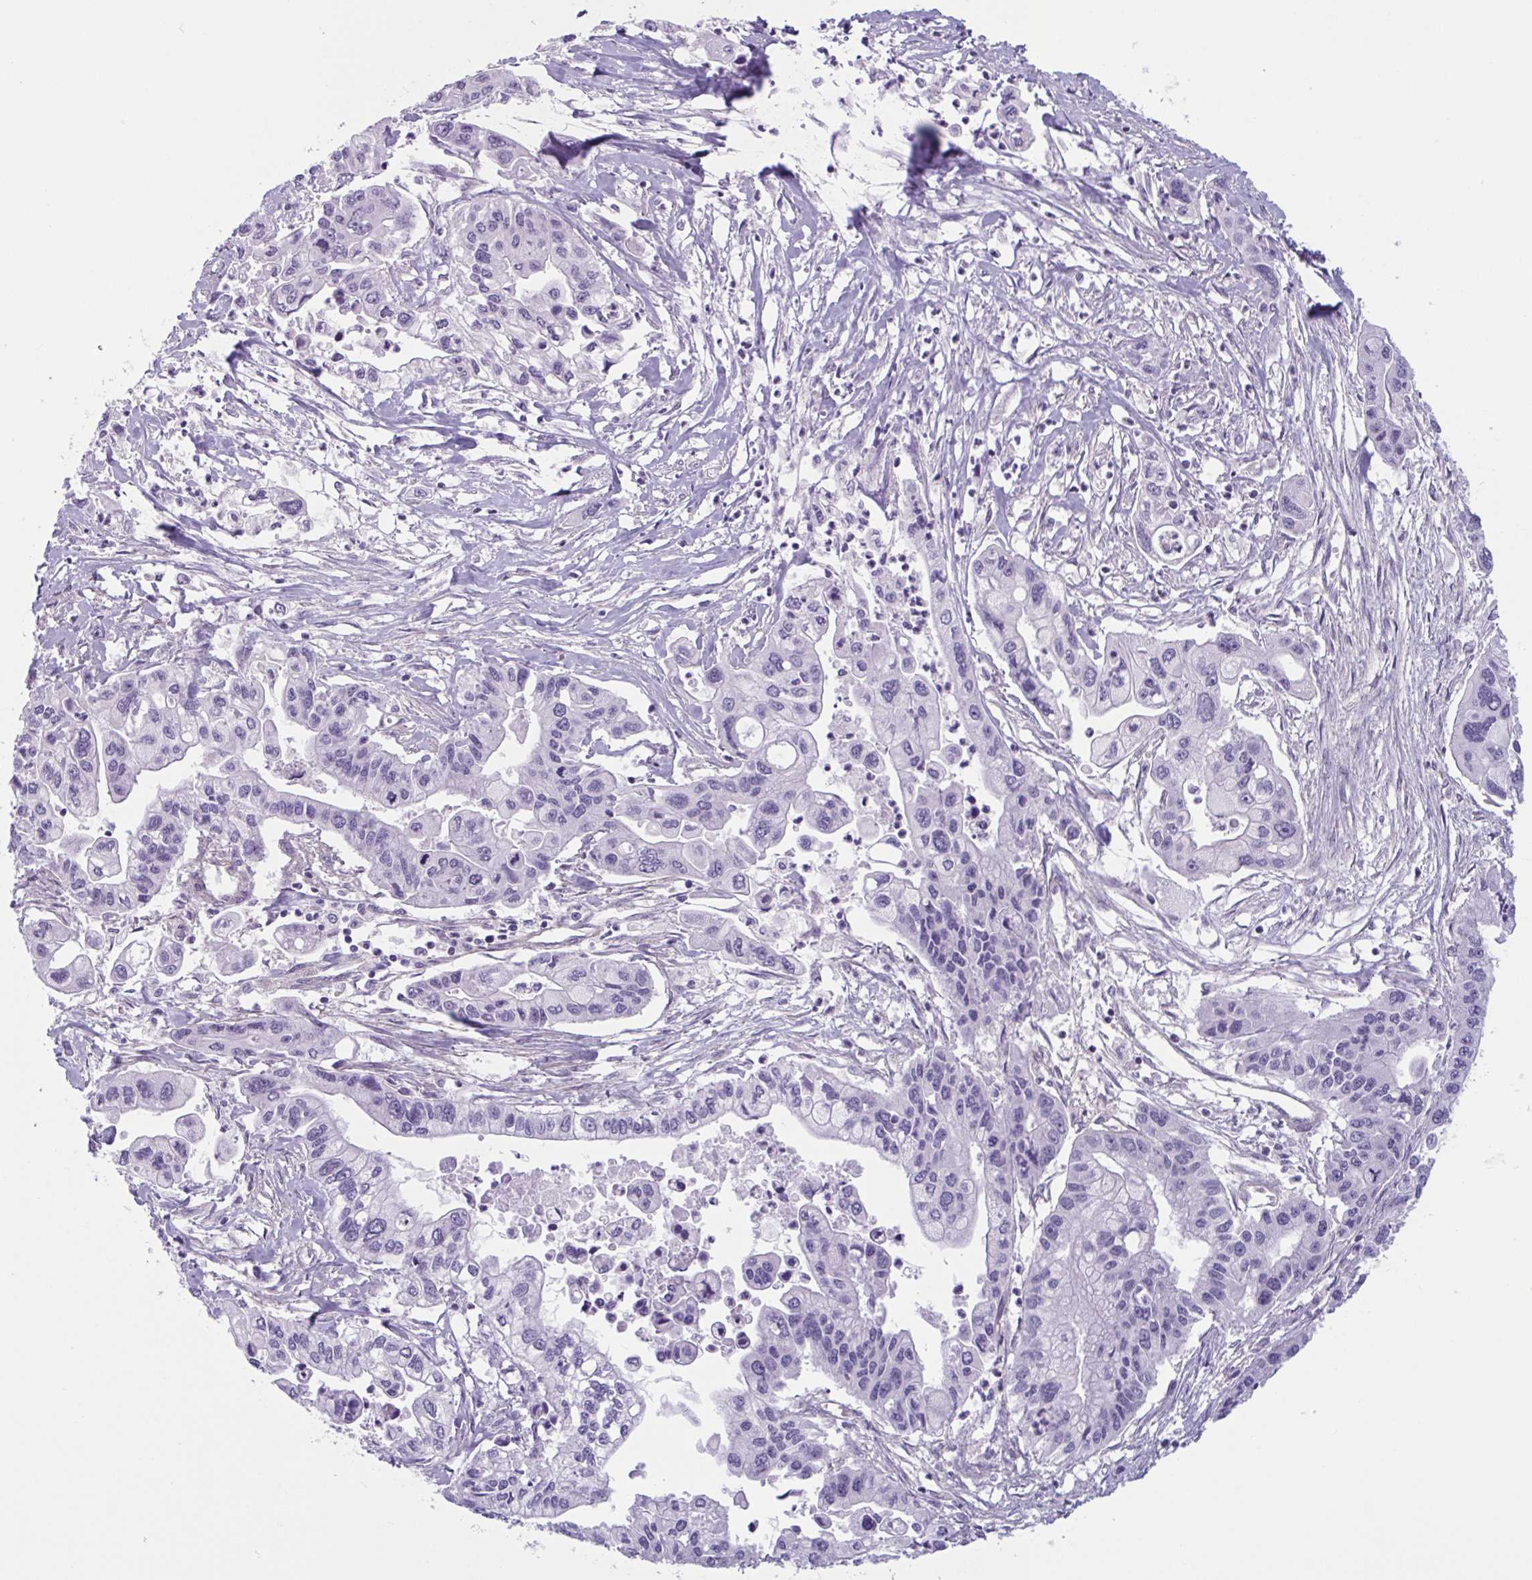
{"staining": {"intensity": "negative", "quantity": "none", "location": "none"}, "tissue": "pancreatic cancer", "cell_type": "Tumor cells", "image_type": "cancer", "snomed": [{"axis": "morphology", "description": "Adenocarcinoma, NOS"}, {"axis": "topography", "description": "Pancreas"}], "caption": "Tumor cells are negative for brown protein staining in pancreatic cancer (adenocarcinoma). The staining is performed using DAB brown chromogen with nuclei counter-stained in using hematoxylin.", "gene": "TTC7B", "patient": {"sex": "male", "age": 62}}